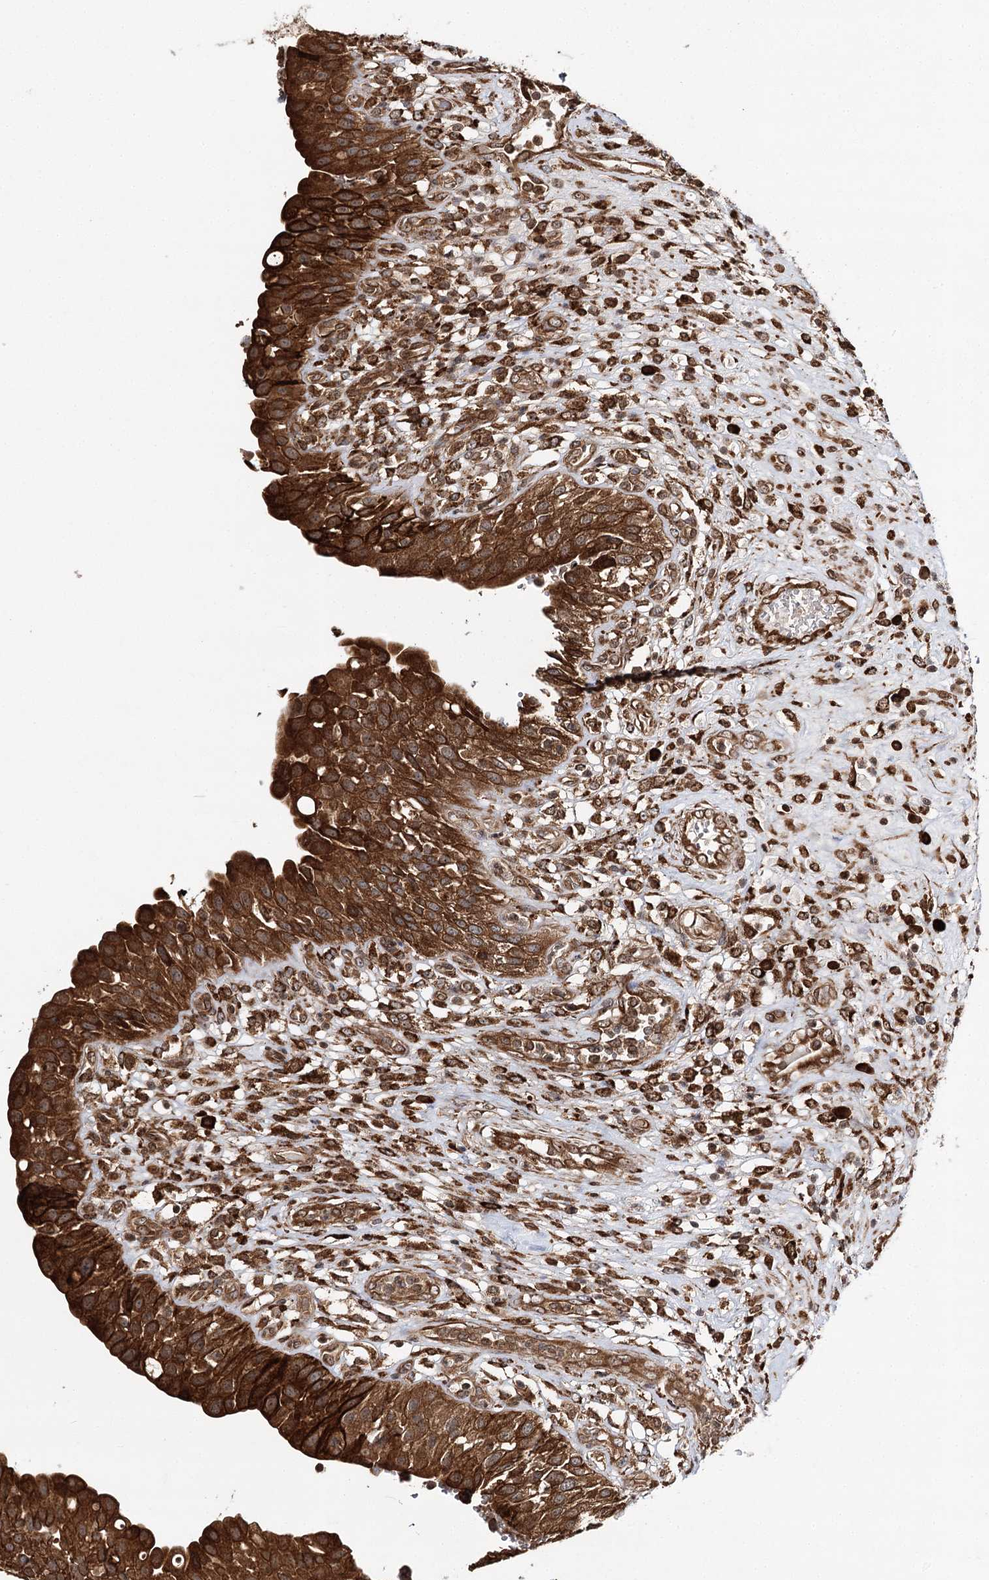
{"staining": {"intensity": "strong", "quantity": ">75%", "location": "cytoplasmic/membranous,nuclear"}, "tissue": "urinary bladder", "cell_type": "Urothelial cells", "image_type": "normal", "snomed": [{"axis": "morphology", "description": "Normal tissue, NOS"}, {"axis": "topography", "description": "Urinary bladder"}], "caption": "Urinary bladder stained for a protein (brown) displays strong cytoplasmic/membranous,nuclear positive staining in about >75% of urothelial cells.", "gene": "DNAJB14", "patient": {"sex": "female", "age": 62}}